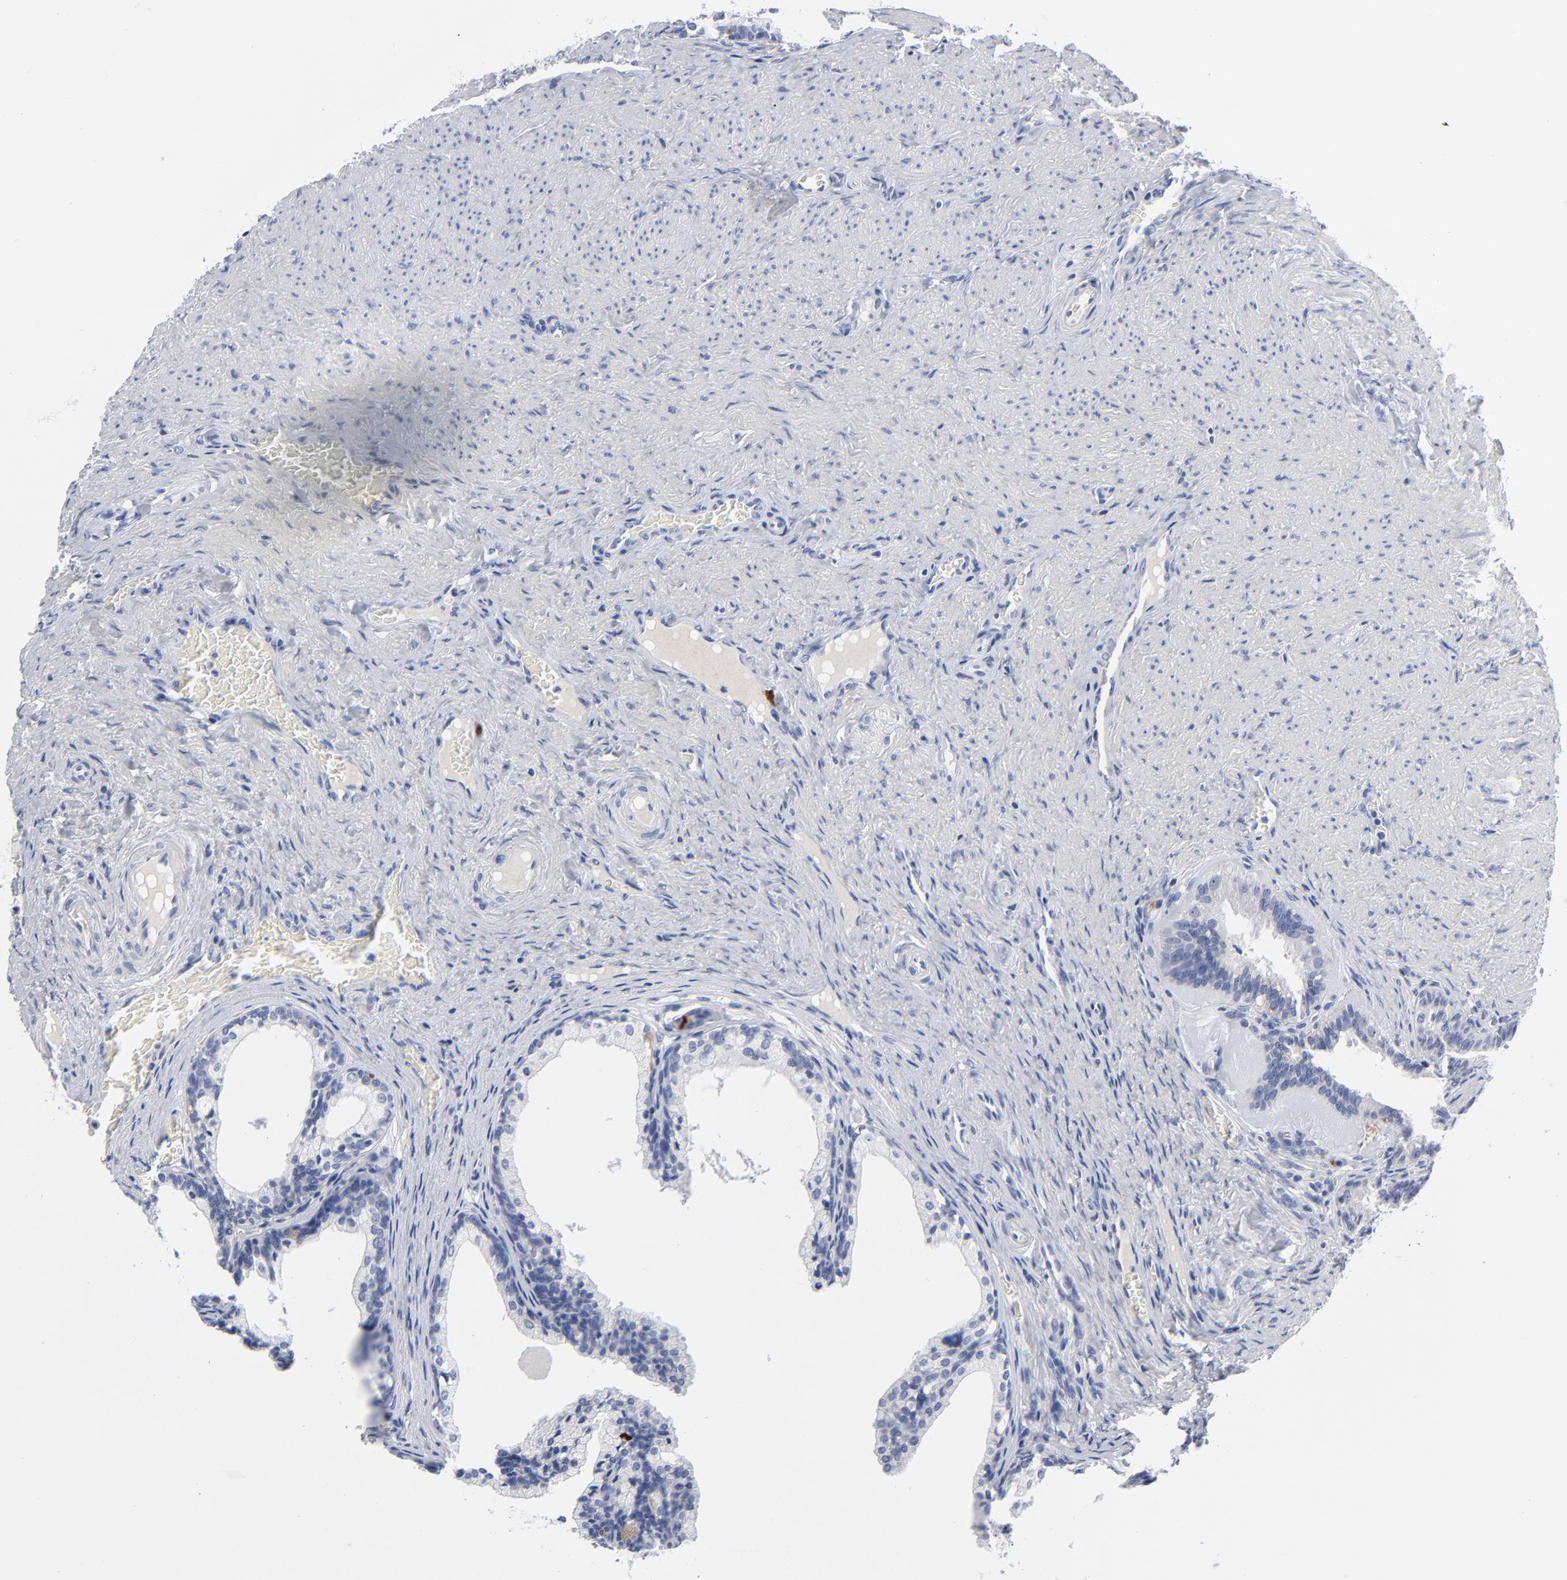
{"staining": {"intensity": "moderate", "quantity": "<25%", "location": "cytoplasmic/membranous,nuclear"}, "tissue": "prostate cancer", "cell_type": "Tumor cells", "image_type": "cancer", "snomed": [{"axis": "morphology", "description": "Adenocarcinoma, Medium grade"}, {"axis": "topography", "description": "Prostate"}], "caption": "Moderate cytoplasmic/membranous and nuclear positivity is seen in approximately <25% of tumor cells in prostate cancer (medium-grade adenocarcinoma). (brown staining indicates protein expression, while blue staining denotes nuclei).", "gene": "CDK1", "patient": {"sex": "male", "age": 60}}